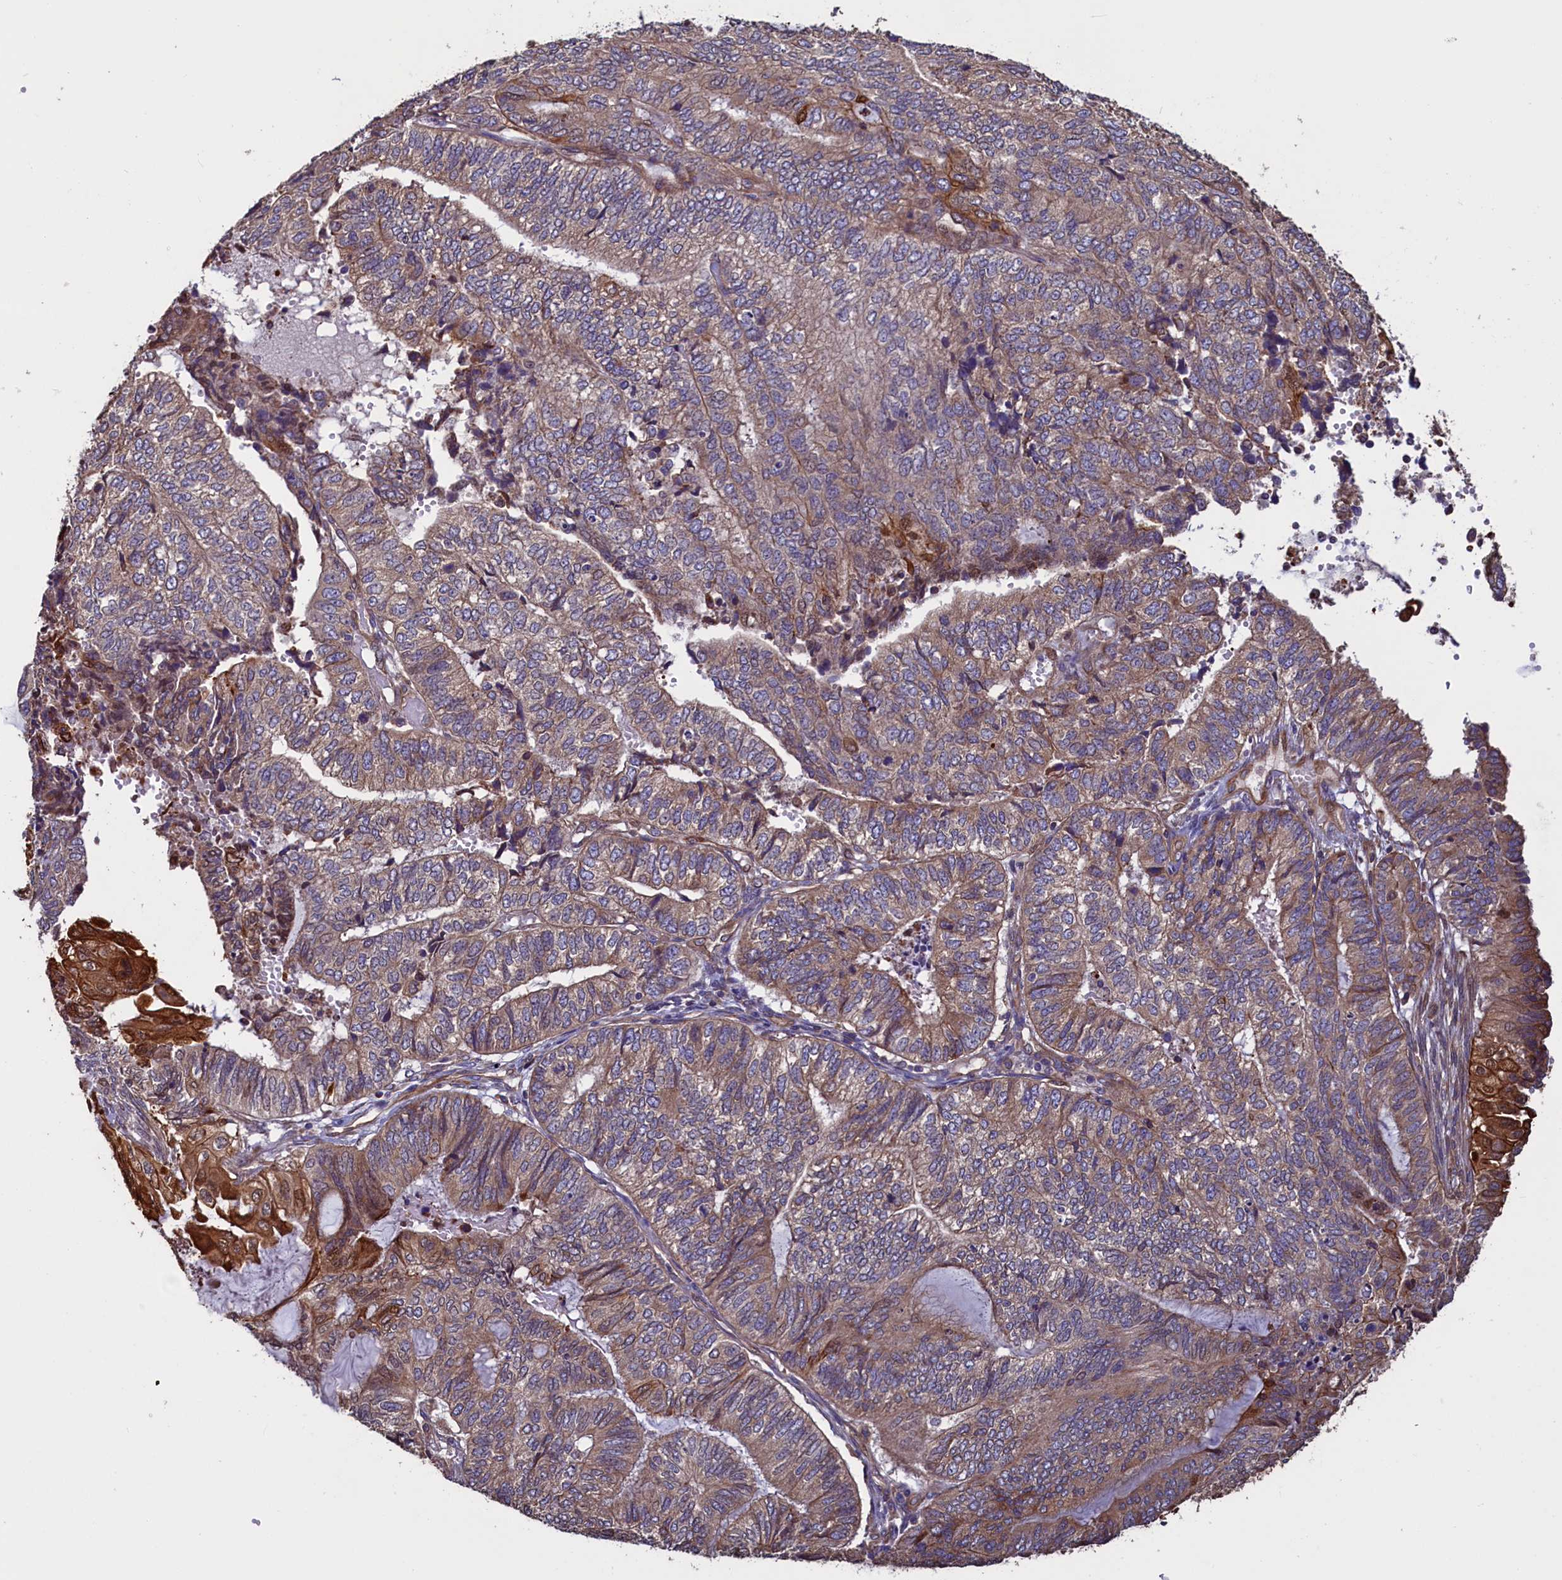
{"staining": {"intensity": "strong", "quantity": "<25%", "location": "cytoplasmic/membranous"}, "tissue": "endometrial cancer", "cell_type": "Tumor cells", "image_type": "cancer", "snomed": [{"axis": "morphology", "description": "Adenocarcinoma, NOS"}, {"axis": "topography", "description": "Uterus"}, {"axis": "topography", "description": "Endometrium"}], "caption": "Brown immunohistochemical staining in human endometrial cancer (adenocarcinoma) displays strong cytoplasmic/membranous positivity in about <25% of tumor cells.", "gene": "ATXN2L", "patient": {"sex": "female", "age": 70}}